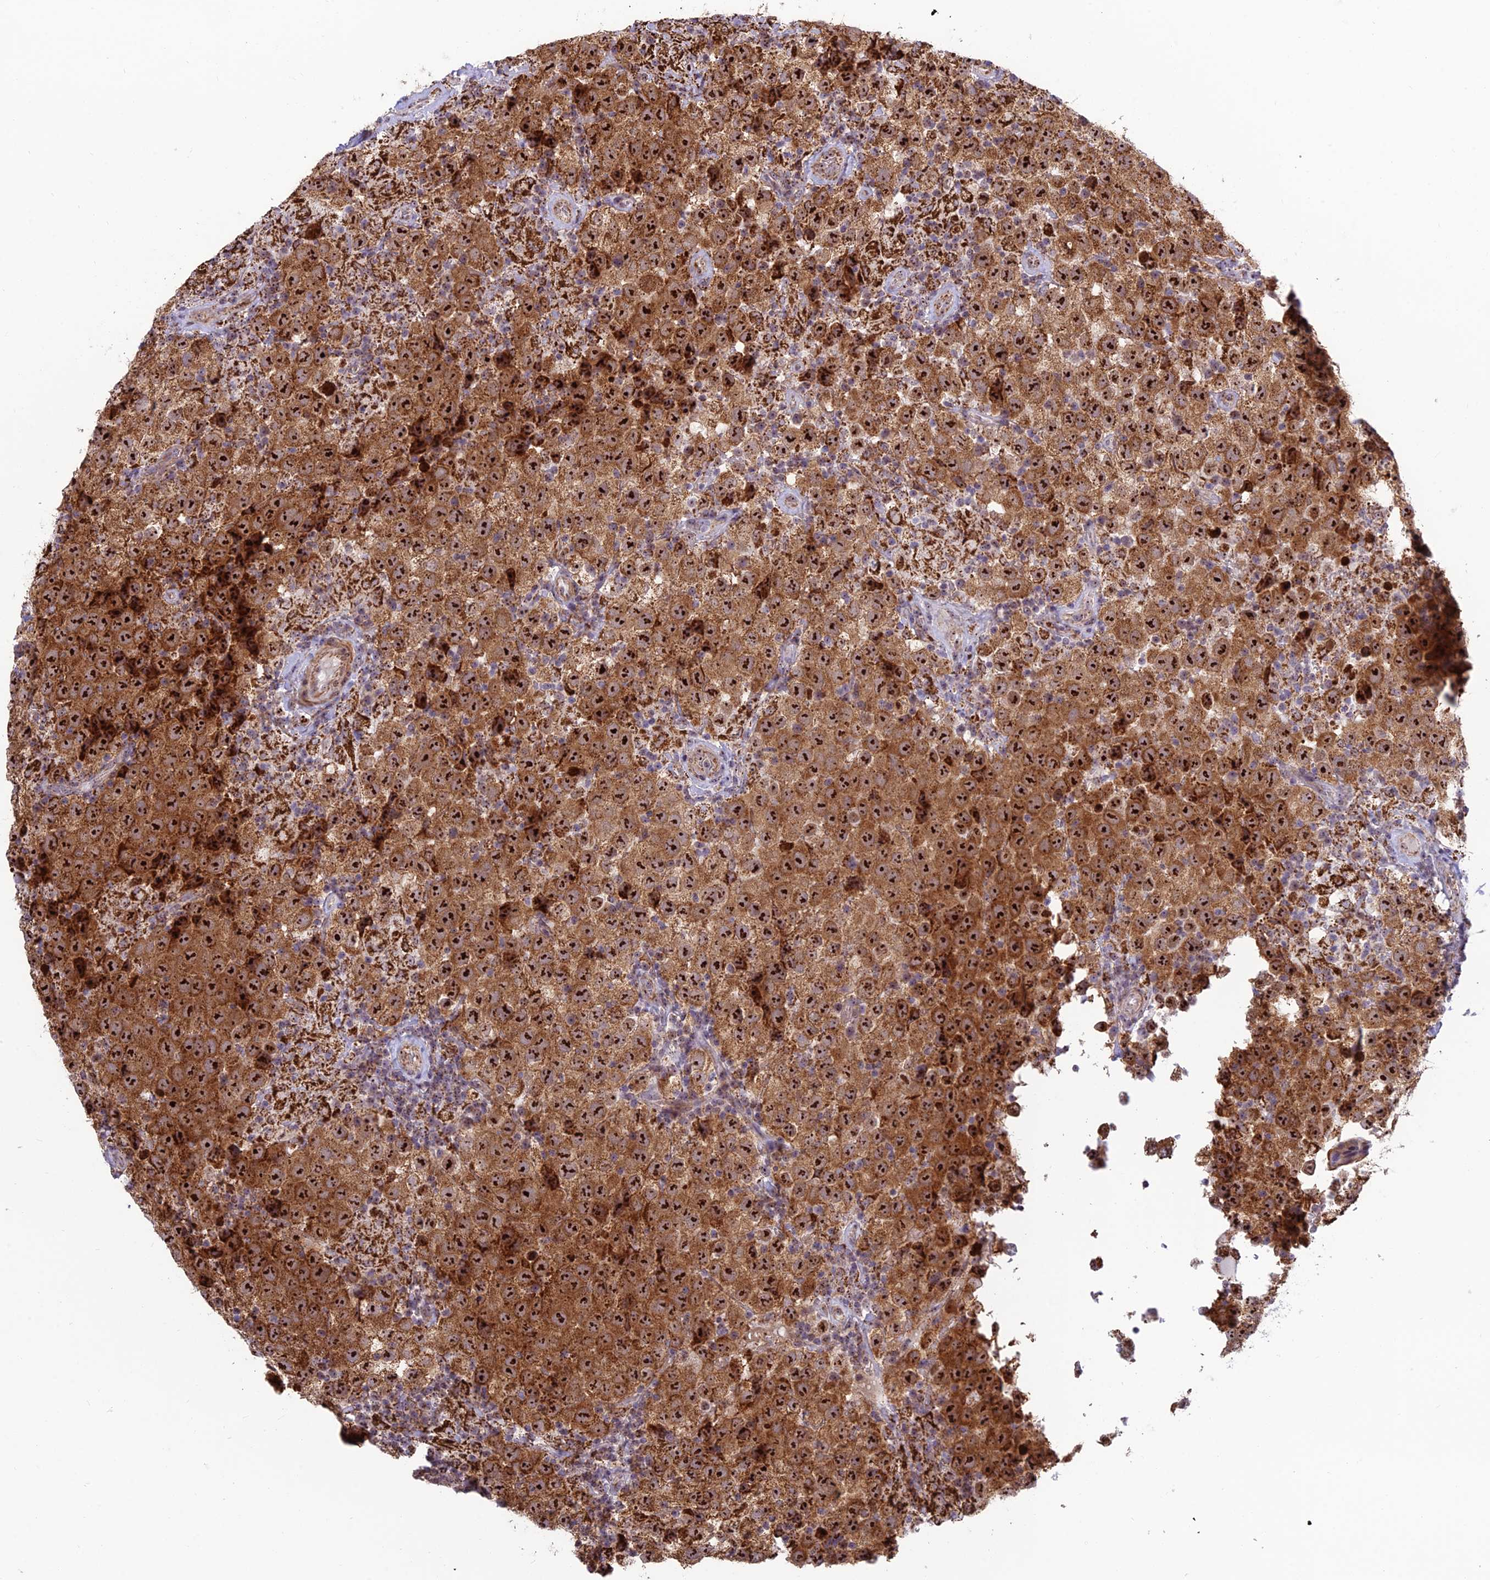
{"staining": {"intensity": "strong", "quantity": ">75%", "location": "cytoplasmic/membranous,nuclear"}, "tissue": "testis cancer", "cell_type": "Tumor cells", "image_type": "cancer", "snomed": [{"axis": "morphology", "description": "Seminoma, NOS"}, {"axis": "morphology", "description": "Carcinoma, Embryonal, NOS"}, {"axis": "topography", "description": "Testis"}], "caption": "A brown stain highlights strong cytoplasmic/membranous and nuclear positivity of a protein in seminoma (testis) tumor cells.", "gene": "POLR1G", "patient": {"sex": "male", "age": 41}}